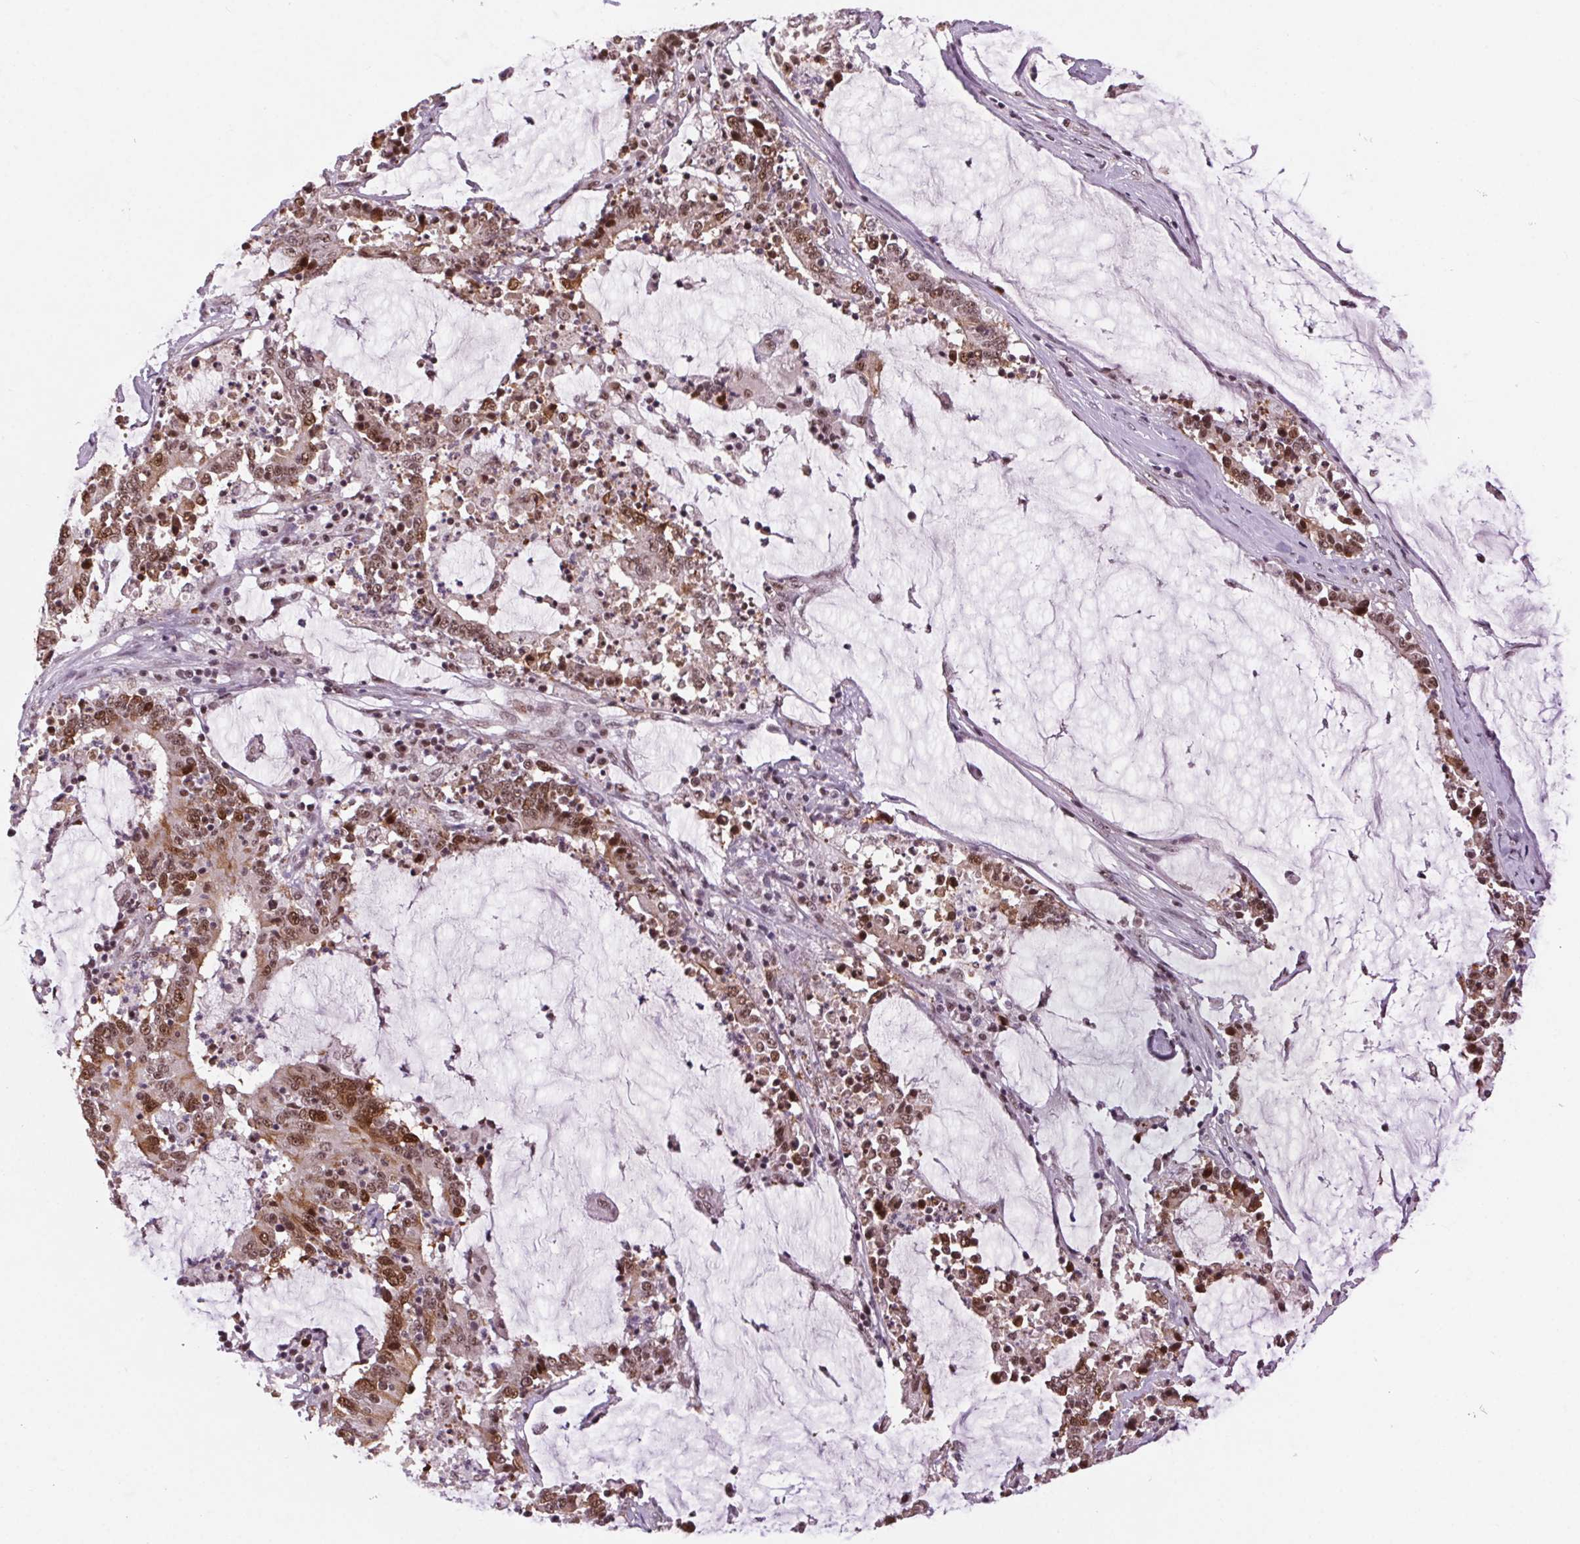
{"staining": {"intensity": "moderate", "quantity": ">75%", "location": "cytoplasmic/membranous,nuclear"}, "tissue": "stomach cancer", "cell_type": "Tumor cells", "image_type": "cancer", "snomed": [{"axis": "morphology", "description": "Adenocarcinoma, NOS"}, {"axis": "topography", "description": "Stomach, upper"}], "caption": "Protein expression analysis of human adenocarcinoma (stomach) reveals moderate cytoplasmic/membranous and nuclear expression in approximately >75% of tumor cells.", "gene": "CD2BP2", "patient": {"sex": "male", "age": 68}}